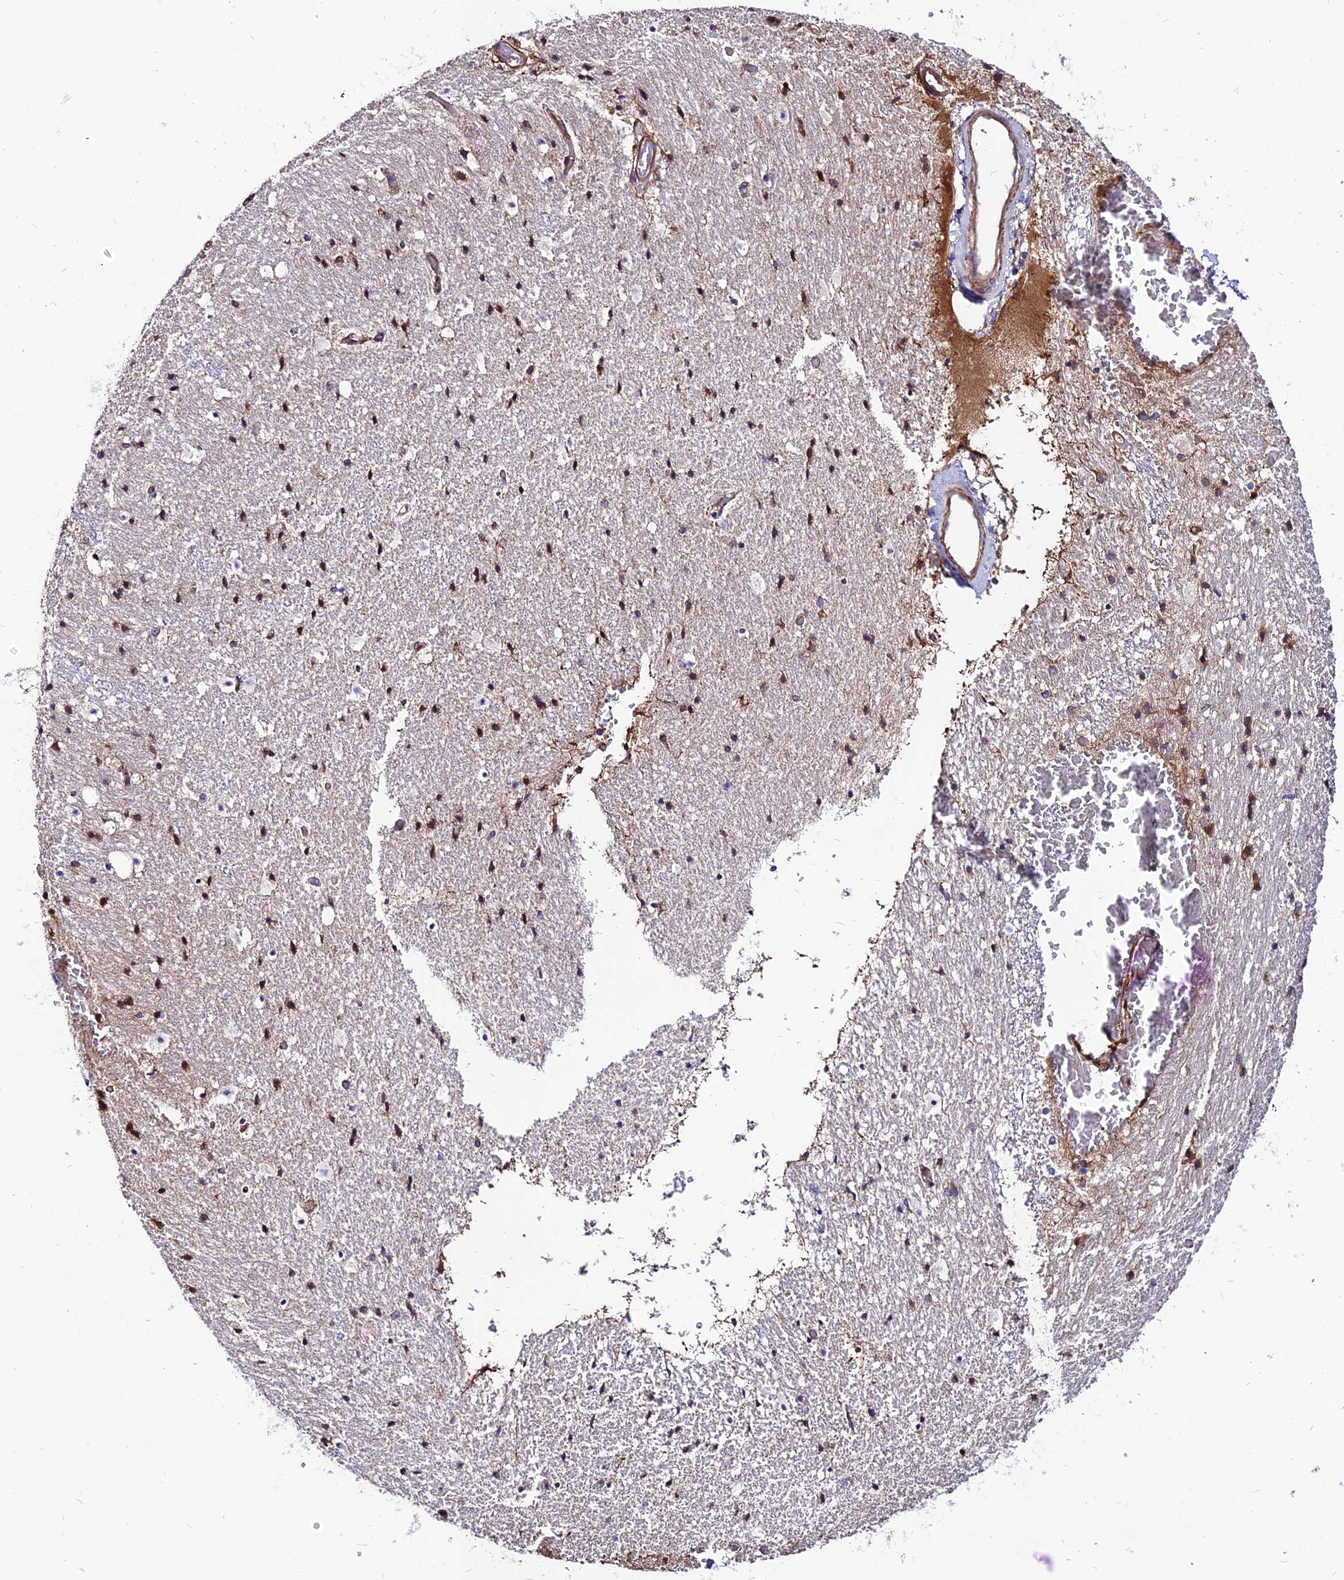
{"staining": {"intensity": "moderate", "quantity": "<25%", "location": "cytoplasmic/membranous"}, "tissue": "hippocampus", "cell_type": "Glial cells", "image_type": "normal", "snomed": [{"axis": "morphology", "description": "Normal tissue, NOS"}, {"axis": "topography", "description": "Hippocampus"}], "caption": "Immunohistochemistry of unremarkable human hippocampus demonstrates low levels of moderate cytoplasmic/membranous staining in about <25% of glial cells.", "gene": "PYM1", "patient": {"sex": "female", "age": 52}}